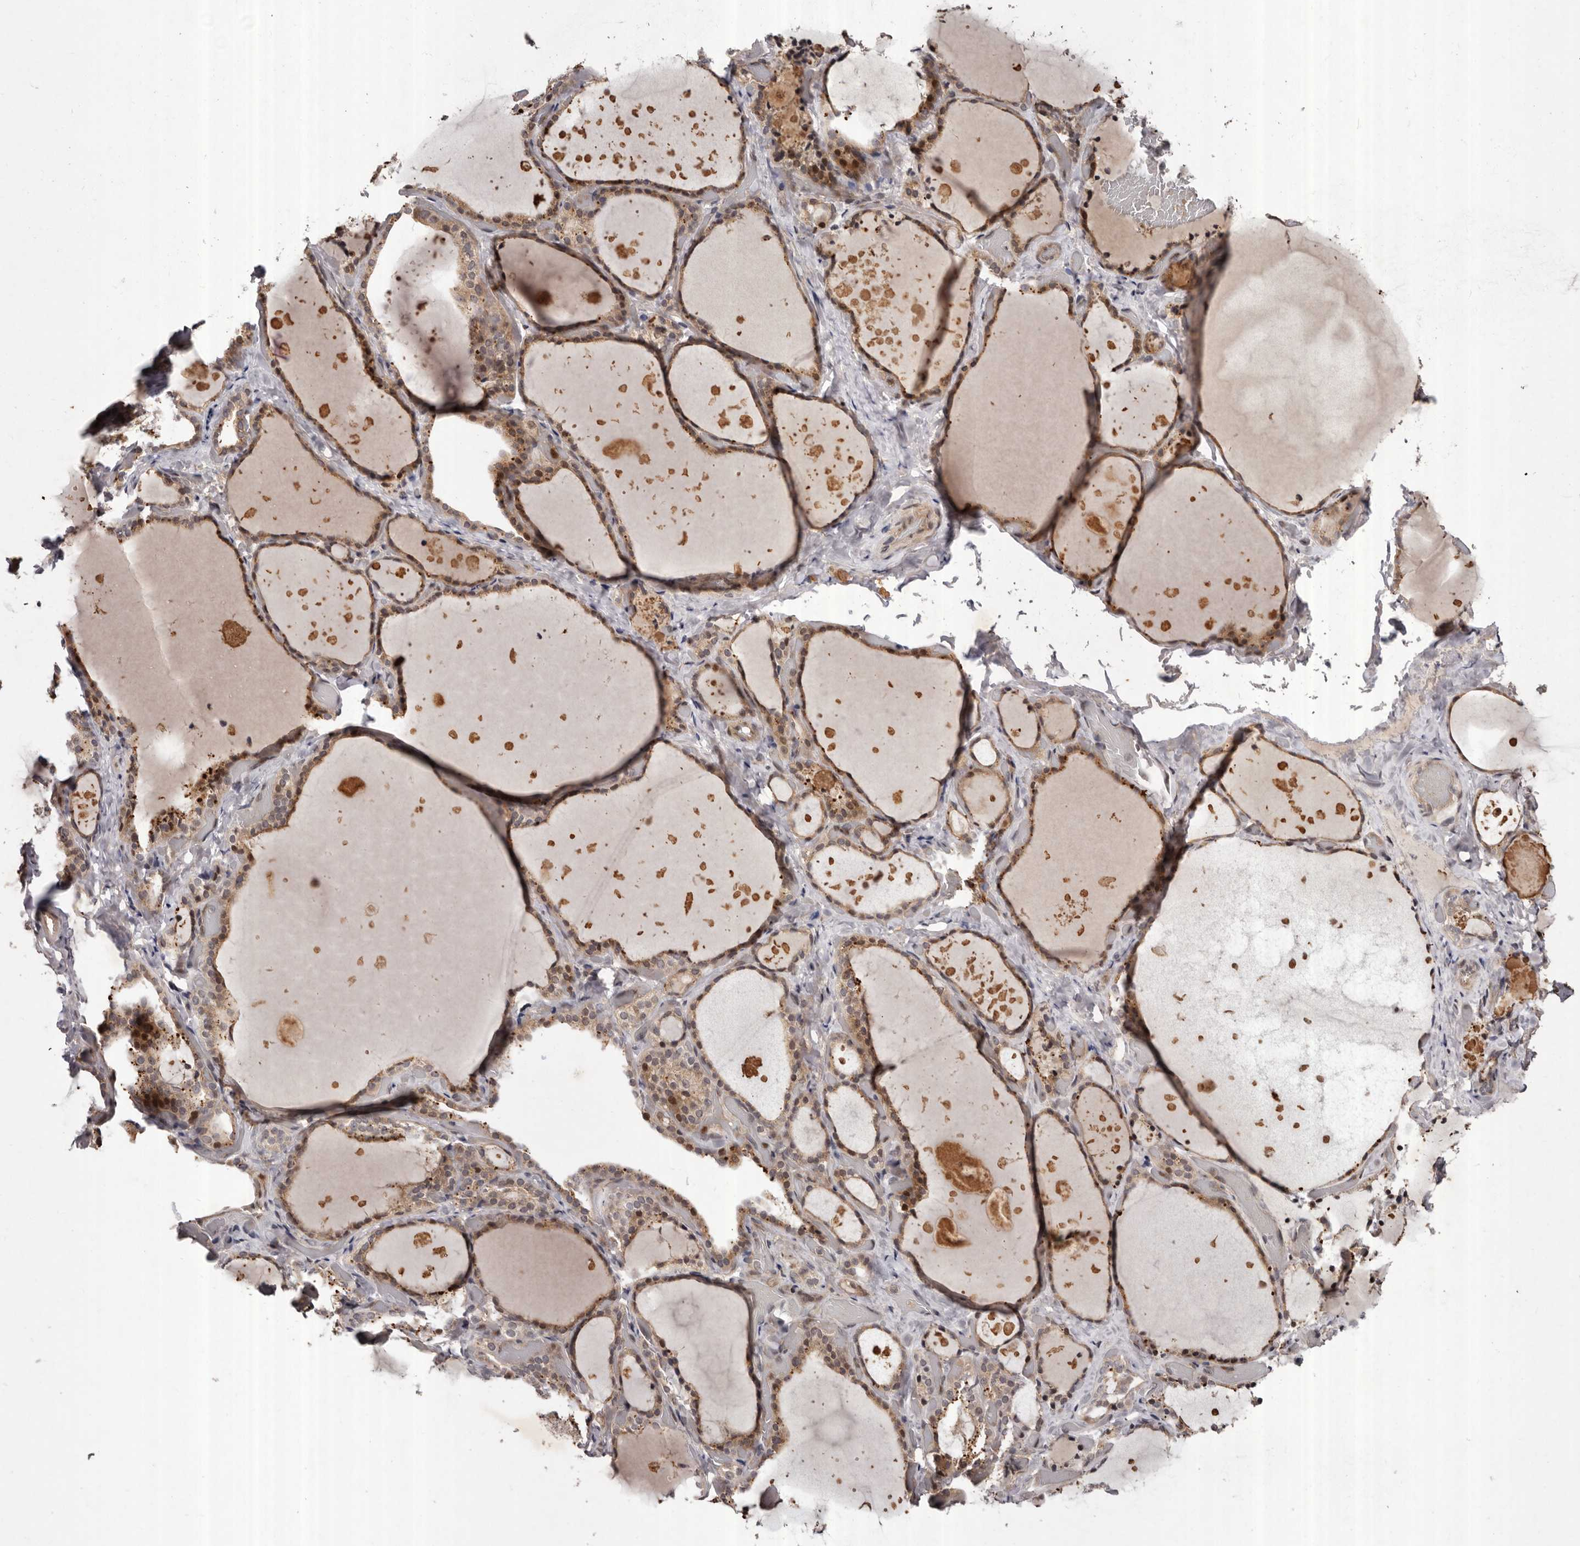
{"staining": {"intensity": "moderate", "quantity": ">75%", "location": "cytoplasmic/membranous,nuclear"}, "tissue": "thyroid gland", "cell_type": "Glandular cells", "image_type": "normal", "snomed": [{"axis": "morphology", "description": "Normal tissue, NOS"}, {"axis": "topography", "description": "Thyroid gland"}], "caption": "Immunohistochemistry micrograph of normal thyroid gland: thyroid gland stained using immunohistochemistry shows medium levels of moderate protein expression localized specifically in the cytoplasmic/membranous,nuclear of glandular cells, appearing as a cytoplasmic/membranous,nuclear brown color.", "gene": "ABL1", "patient": {"sex": "female", "age": 44}}